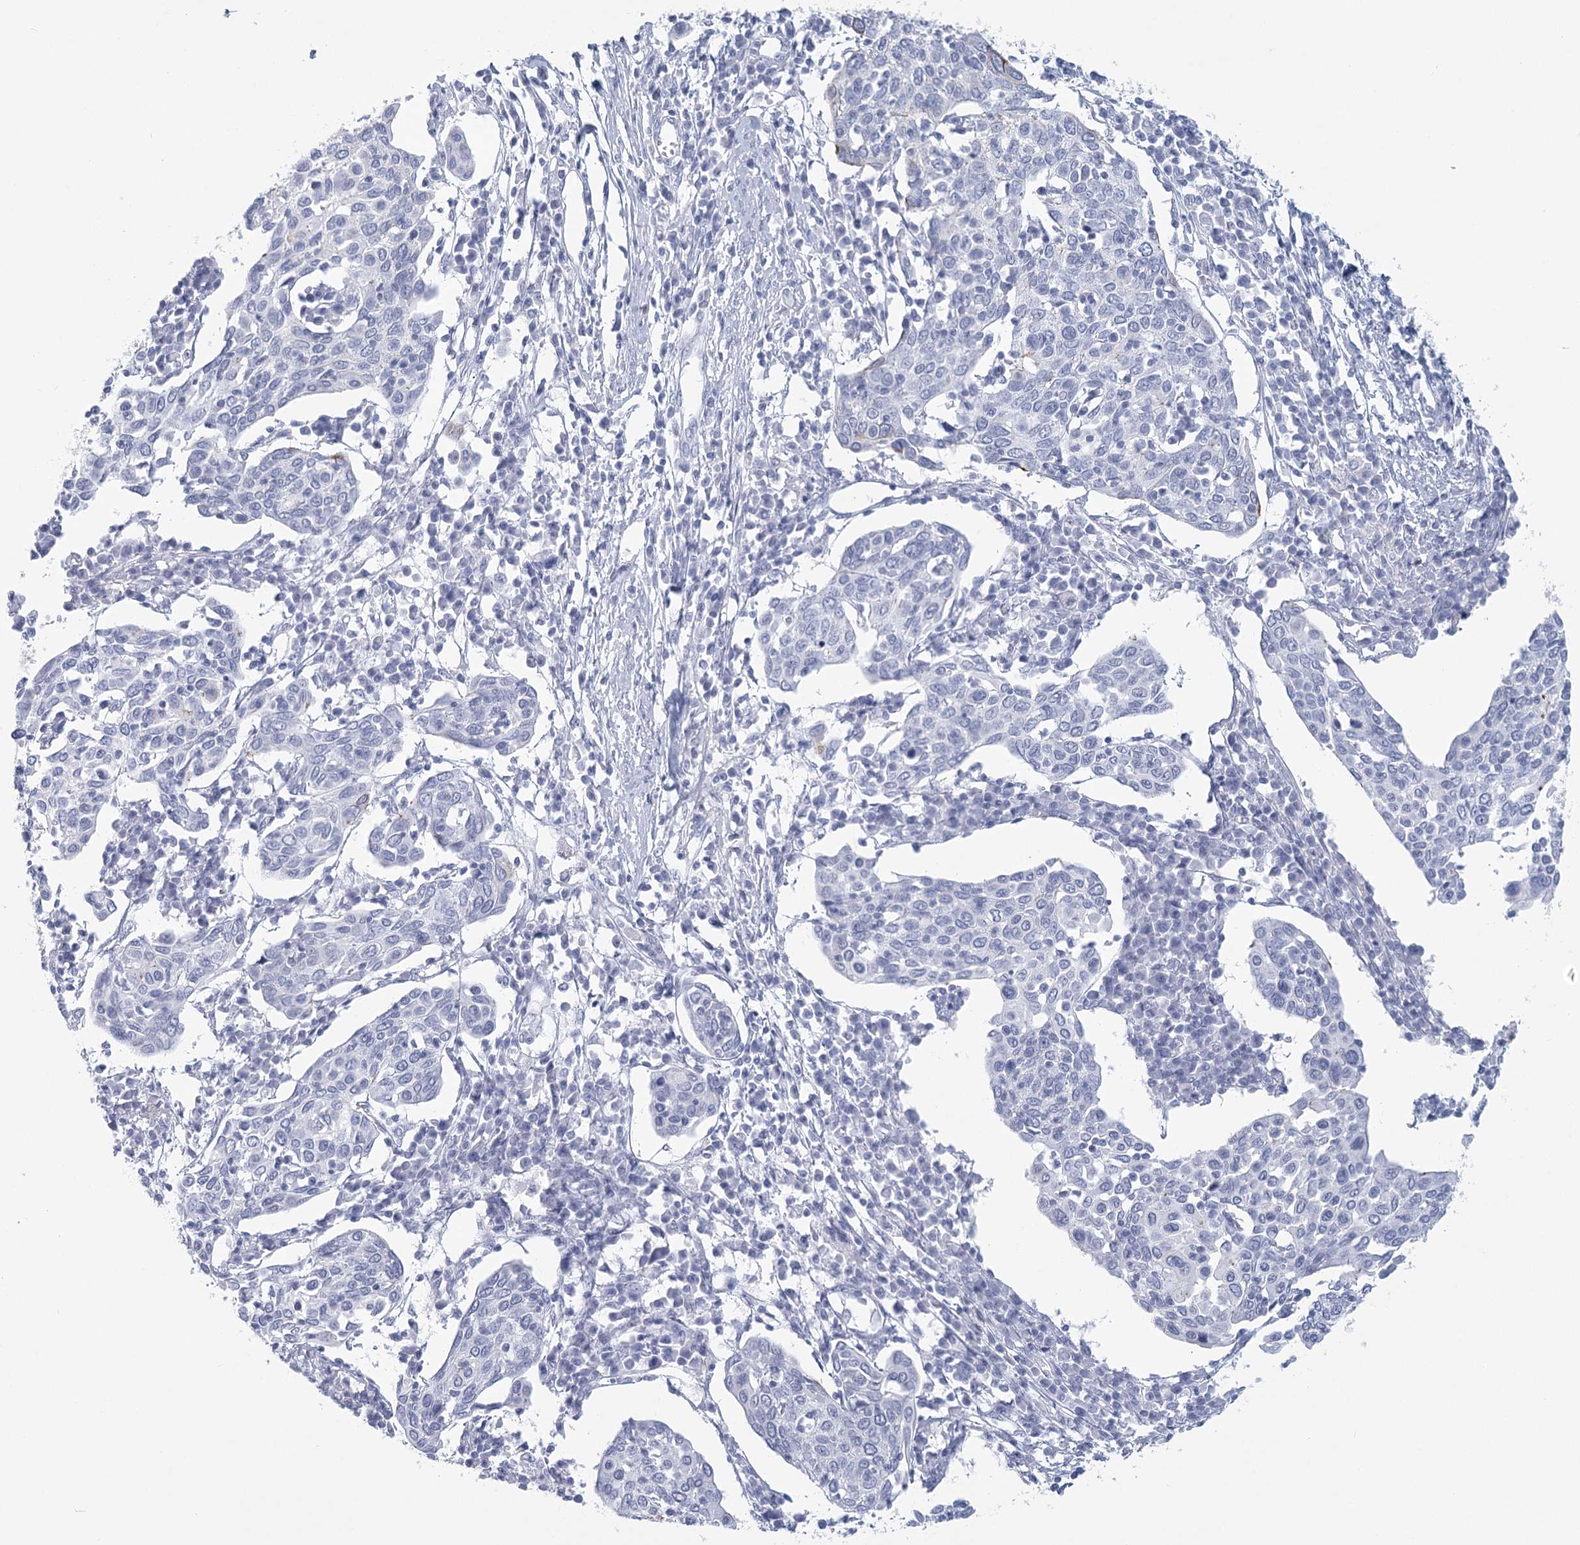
{"staining": {"intensity": "negative", "quantity": "none", "location": "none"}, "tissue": "cervical cancer", "cell_type": "Tumor cells", "image_type": "cancer", "snomed": [{"axis": "morphology", "description": "Squamous cell carcinoma, NOS"}, {"axis": "topography", "description": "Cervix"}], "caption": "Immunohistochemistry (IHC) image of squamous cell carcinoma (cervical) stained for a protein (brown), which demonstrates no positivity in tumor cells.", "gene": "WNT8B", "patient": {"sex": "female", "age": 40}}